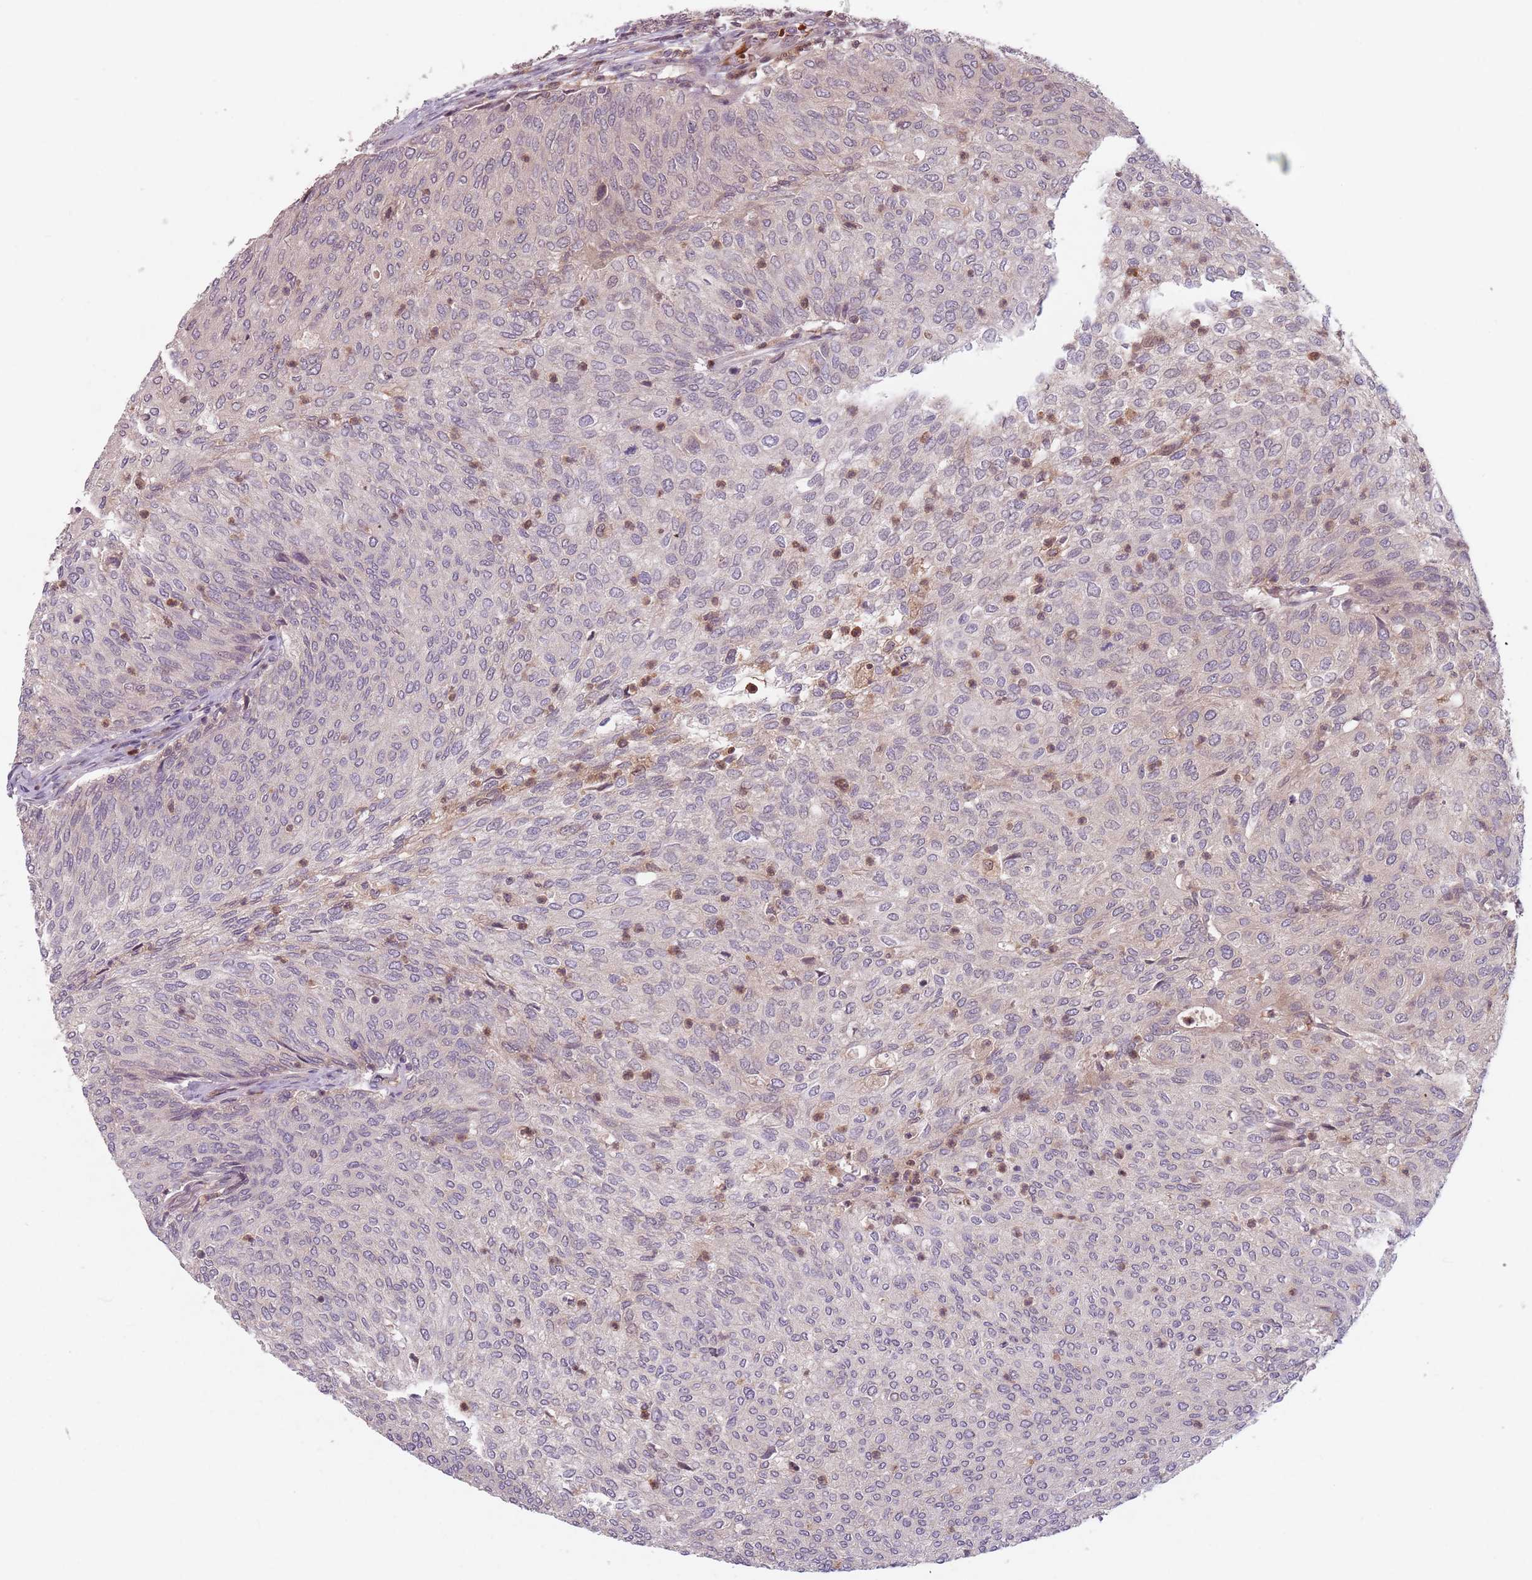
{"staining": {"intensity": "negative", "quantity": "none", "location": "none"}, "tissue": "urothelial cancer", "cell_type": "Tumor cells", "image_type": "cancer", "snomed": [{"axis": "morphology", "description": "Urothelial carcinoma, Low grade"}, {"axis": "topography", "description": "Urinary bladder"}], "caption": "IHC image of urothelial cancer stained for a protein (brown), which reveals no expression in tumor cells.", "gene": "GPR180", "patient": {"sex": "female", "age": 79}}